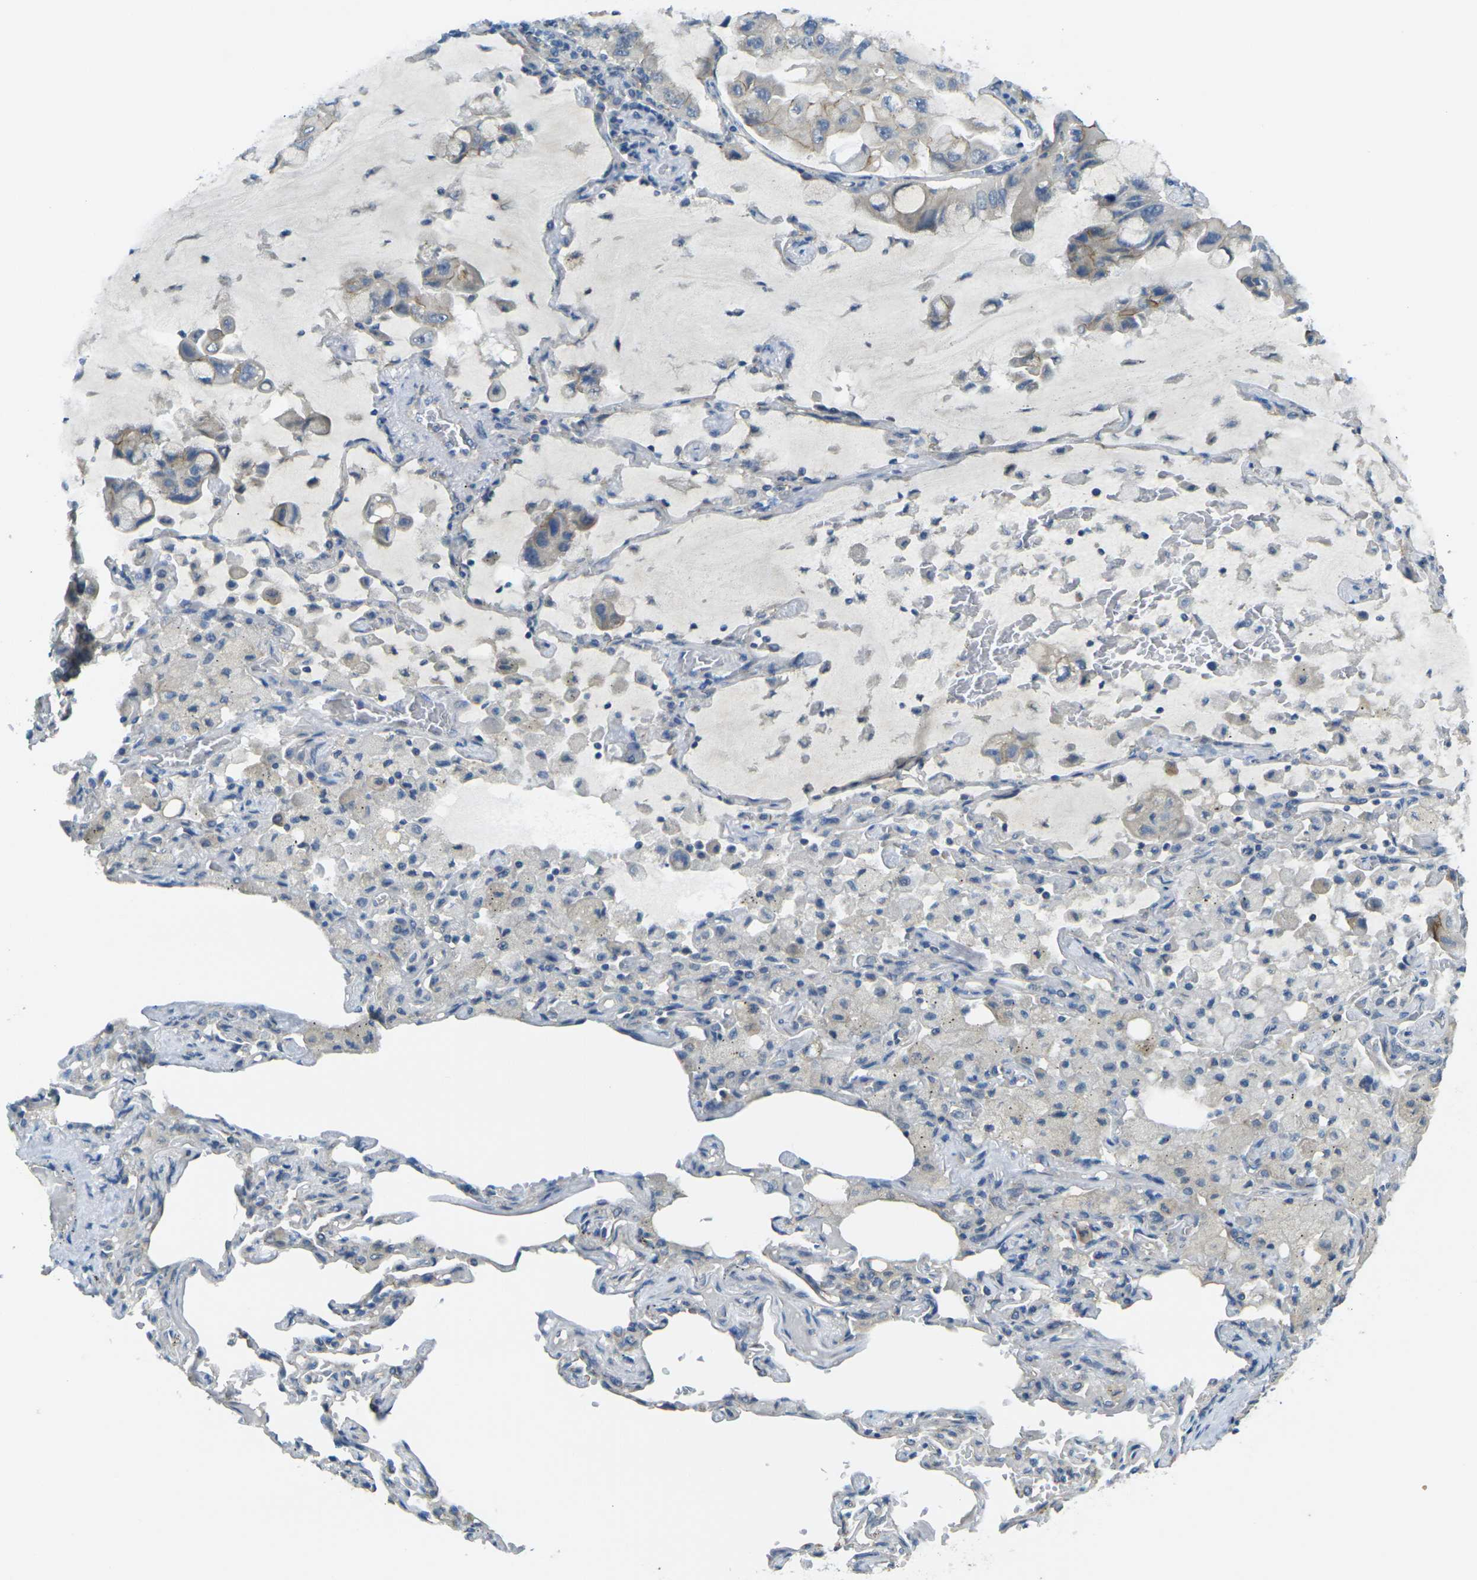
{"staining": {"intensity": "weak", "quantity": "<25%", "location": "cytoplasmic/membranous"}, "tissue": "lung cancer", "cell_type": "Tumor cells", "image_type": "cancer", "snomed": [{"axis": "morphology", "description": "Adenocarcinoma, NOS"}, {"axis": "topography", "description": "Lung"}], "caption": "Micrograph shows no protein expression in tumor cells of lung cancer tissue. (Stains: DAB (3,3'-diaminobenzidine) immunohistochemistry (IHC) with hematoxylin counter stain, Microscopy: brightfield microscopy at high magnification).", "gene": "RHBDD1", "patient": {"sex": "male", "age": 64}}